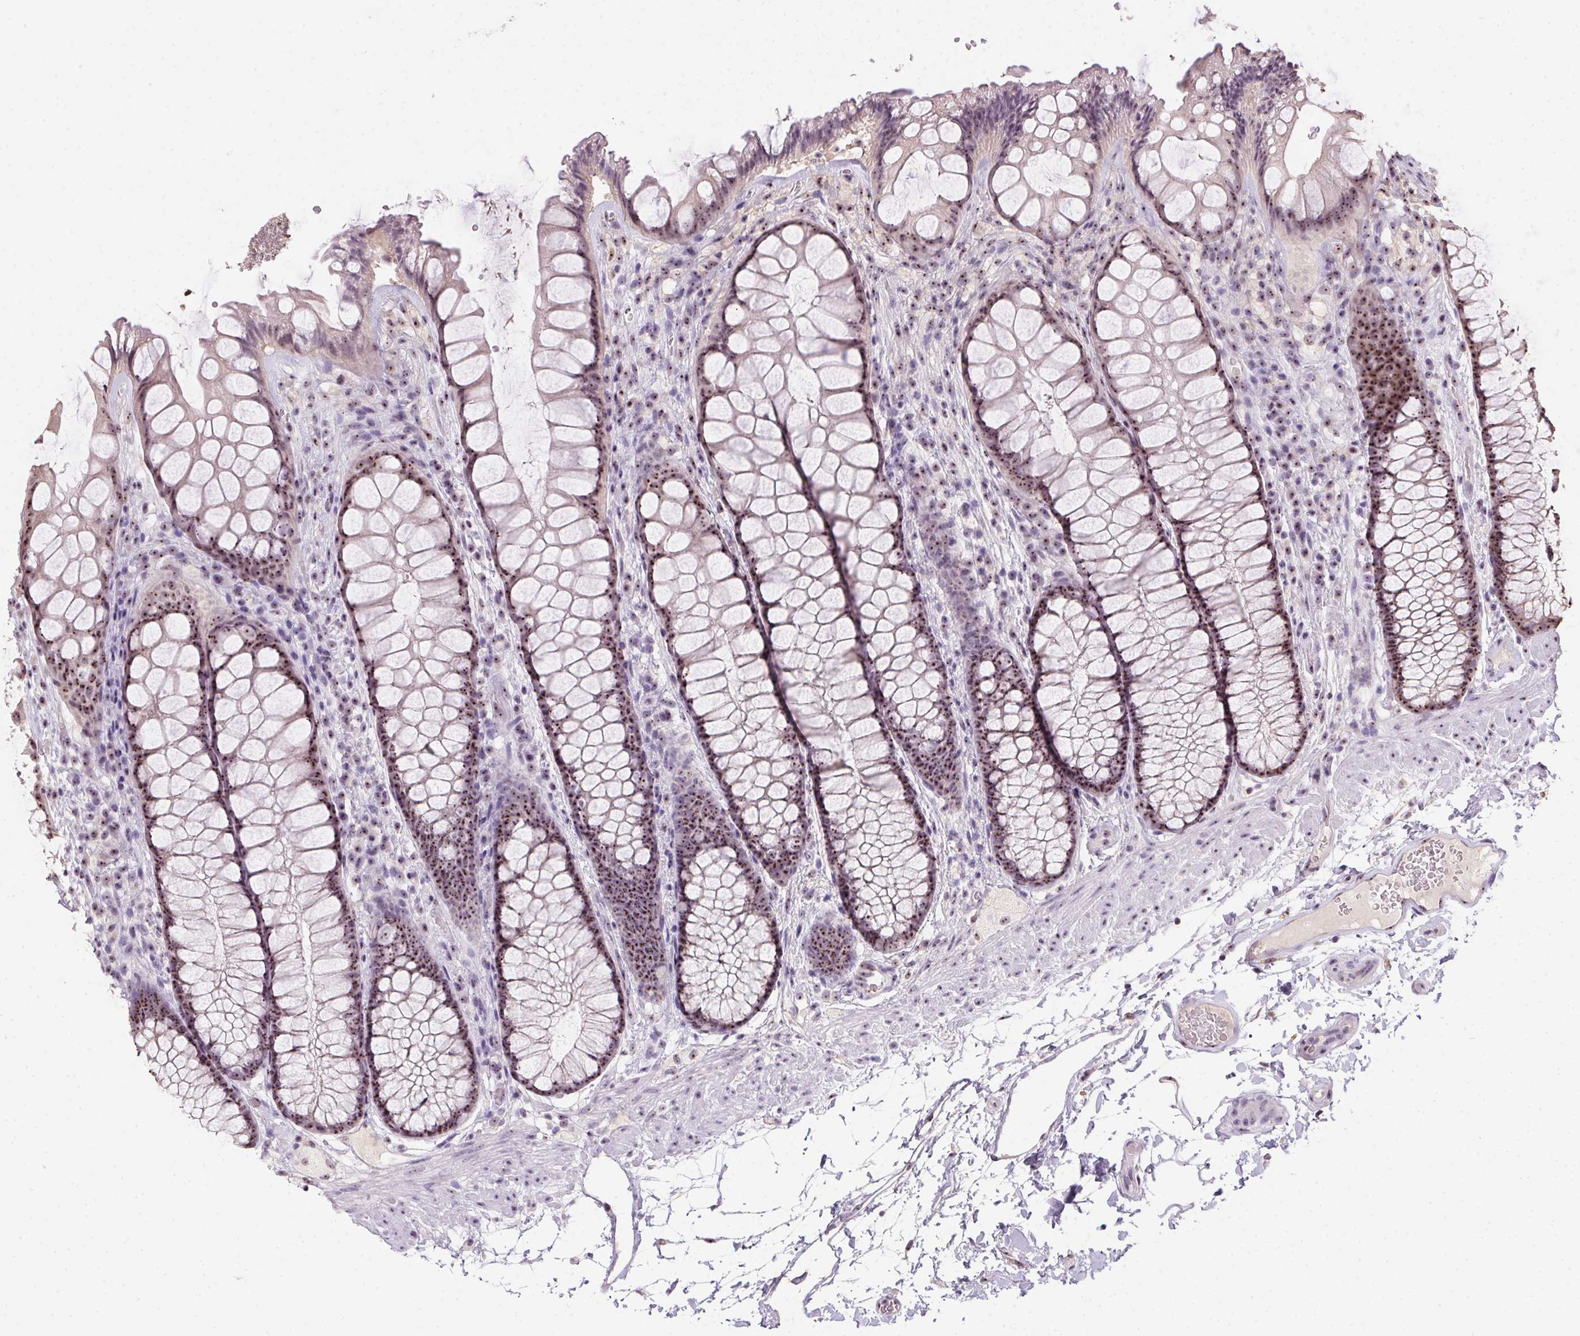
{"staining": {"intensity": "moderate", "quantity": ">75%", "location": "nuclear"}, "tissue": "rectum", "cell_type": "Glandular cells", "image_type": "normal", "snomed": [{"axis": "morphology", "description": "Normal tissue, NOS"}, {"axis": "topography", "description": "Rectum"}], "caption": "Protein staining shows moderate nuclear expression in approximately >75% of glandular cells in normal rectum.", "gene": "BATF2", "patient": {"sex": "female", "age": 62}}